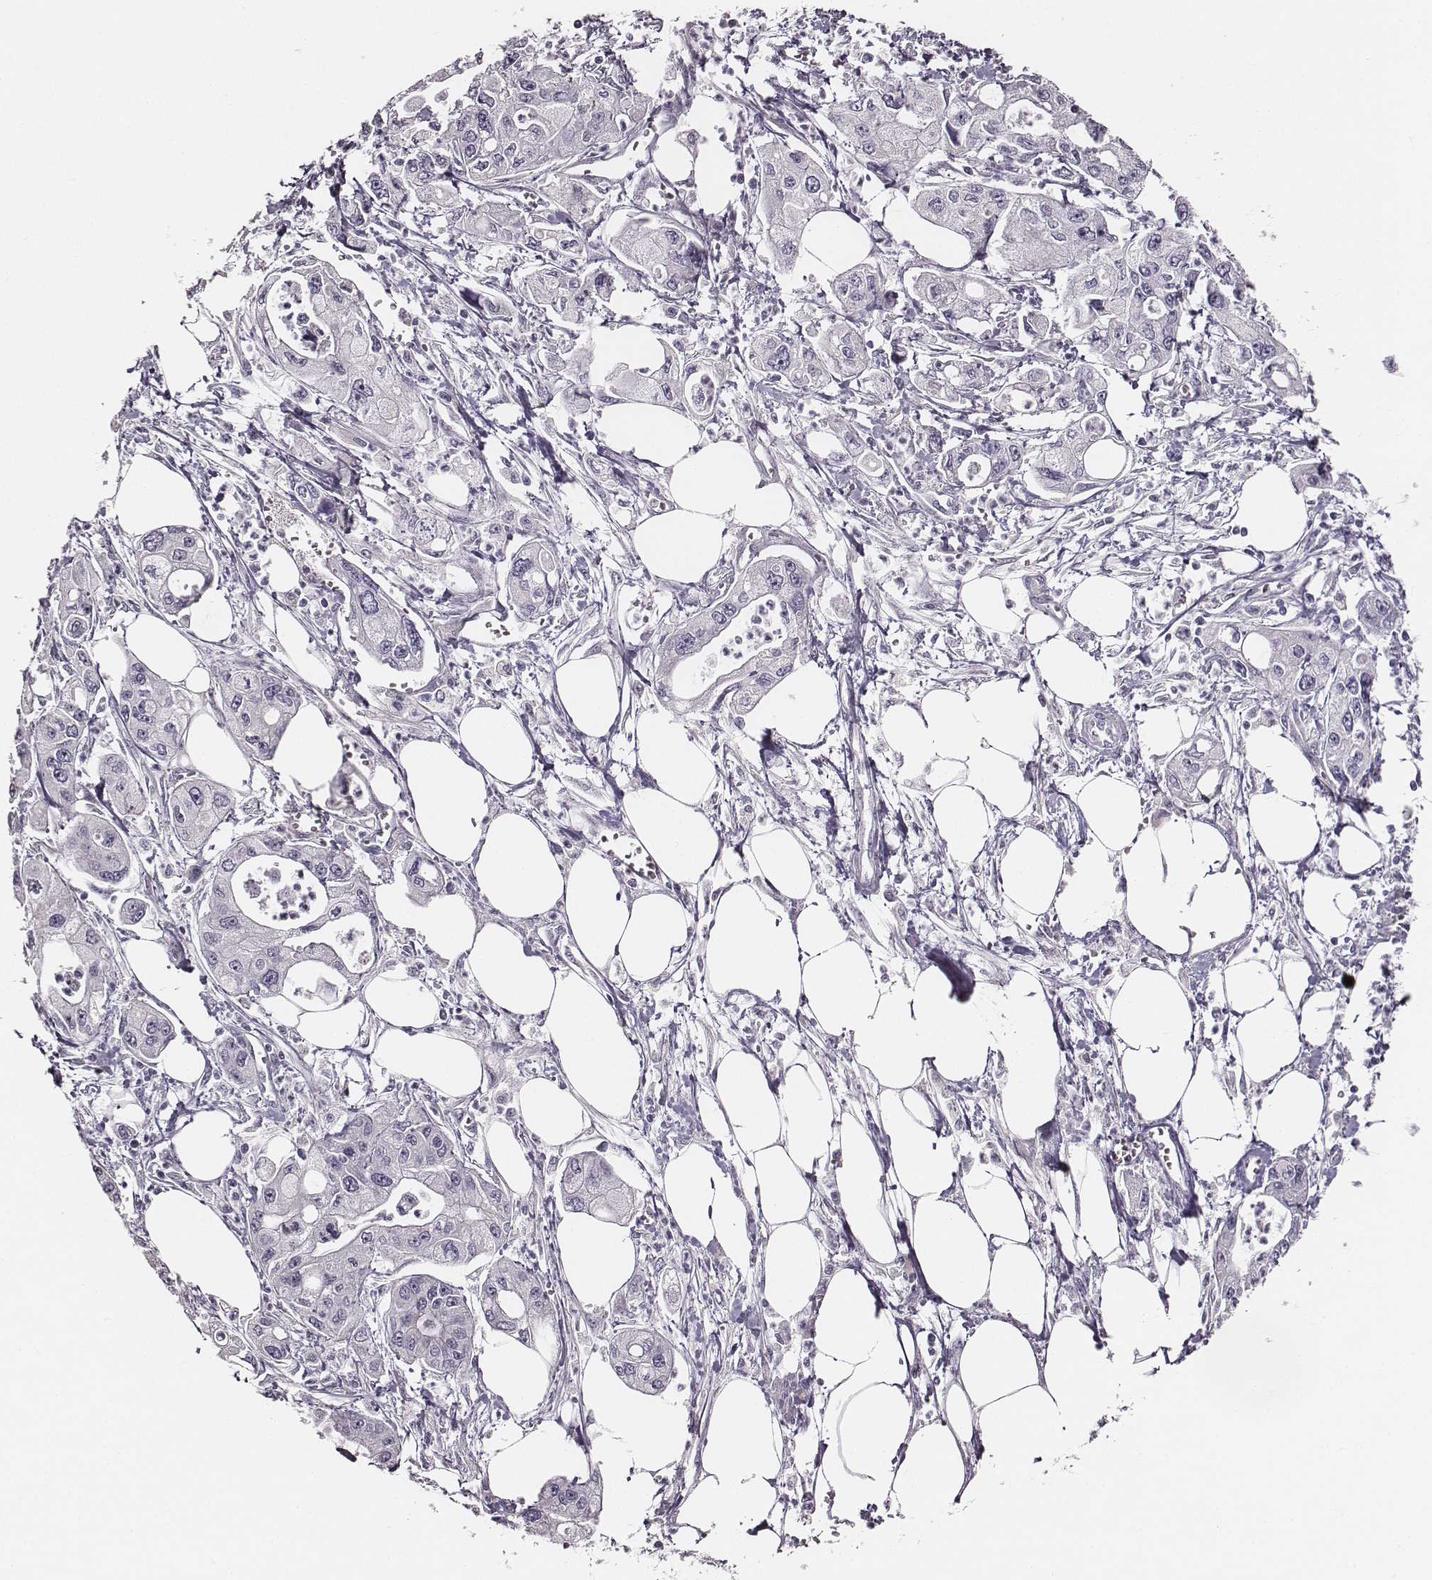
{"staining": {"intensity": "negative", "quantity": "none", "location": "none"}, "tissue": "pancreatic cancer", "cell_type": "Tumor cells", "image_type": "cancer", "snomed": [{"axis": "morphology", "description": "Adenocarcinoma, NOS"}, {"axis": "topography", "description": "Pancreas"}], "caption": "This is an immunohistochemistry (IHC) micrograph of adenocarcinoma (pancreatic). There is no staining in tumor cells.", "gene": "UBL4B", "patient": {"sex": "male", "age": 70}}